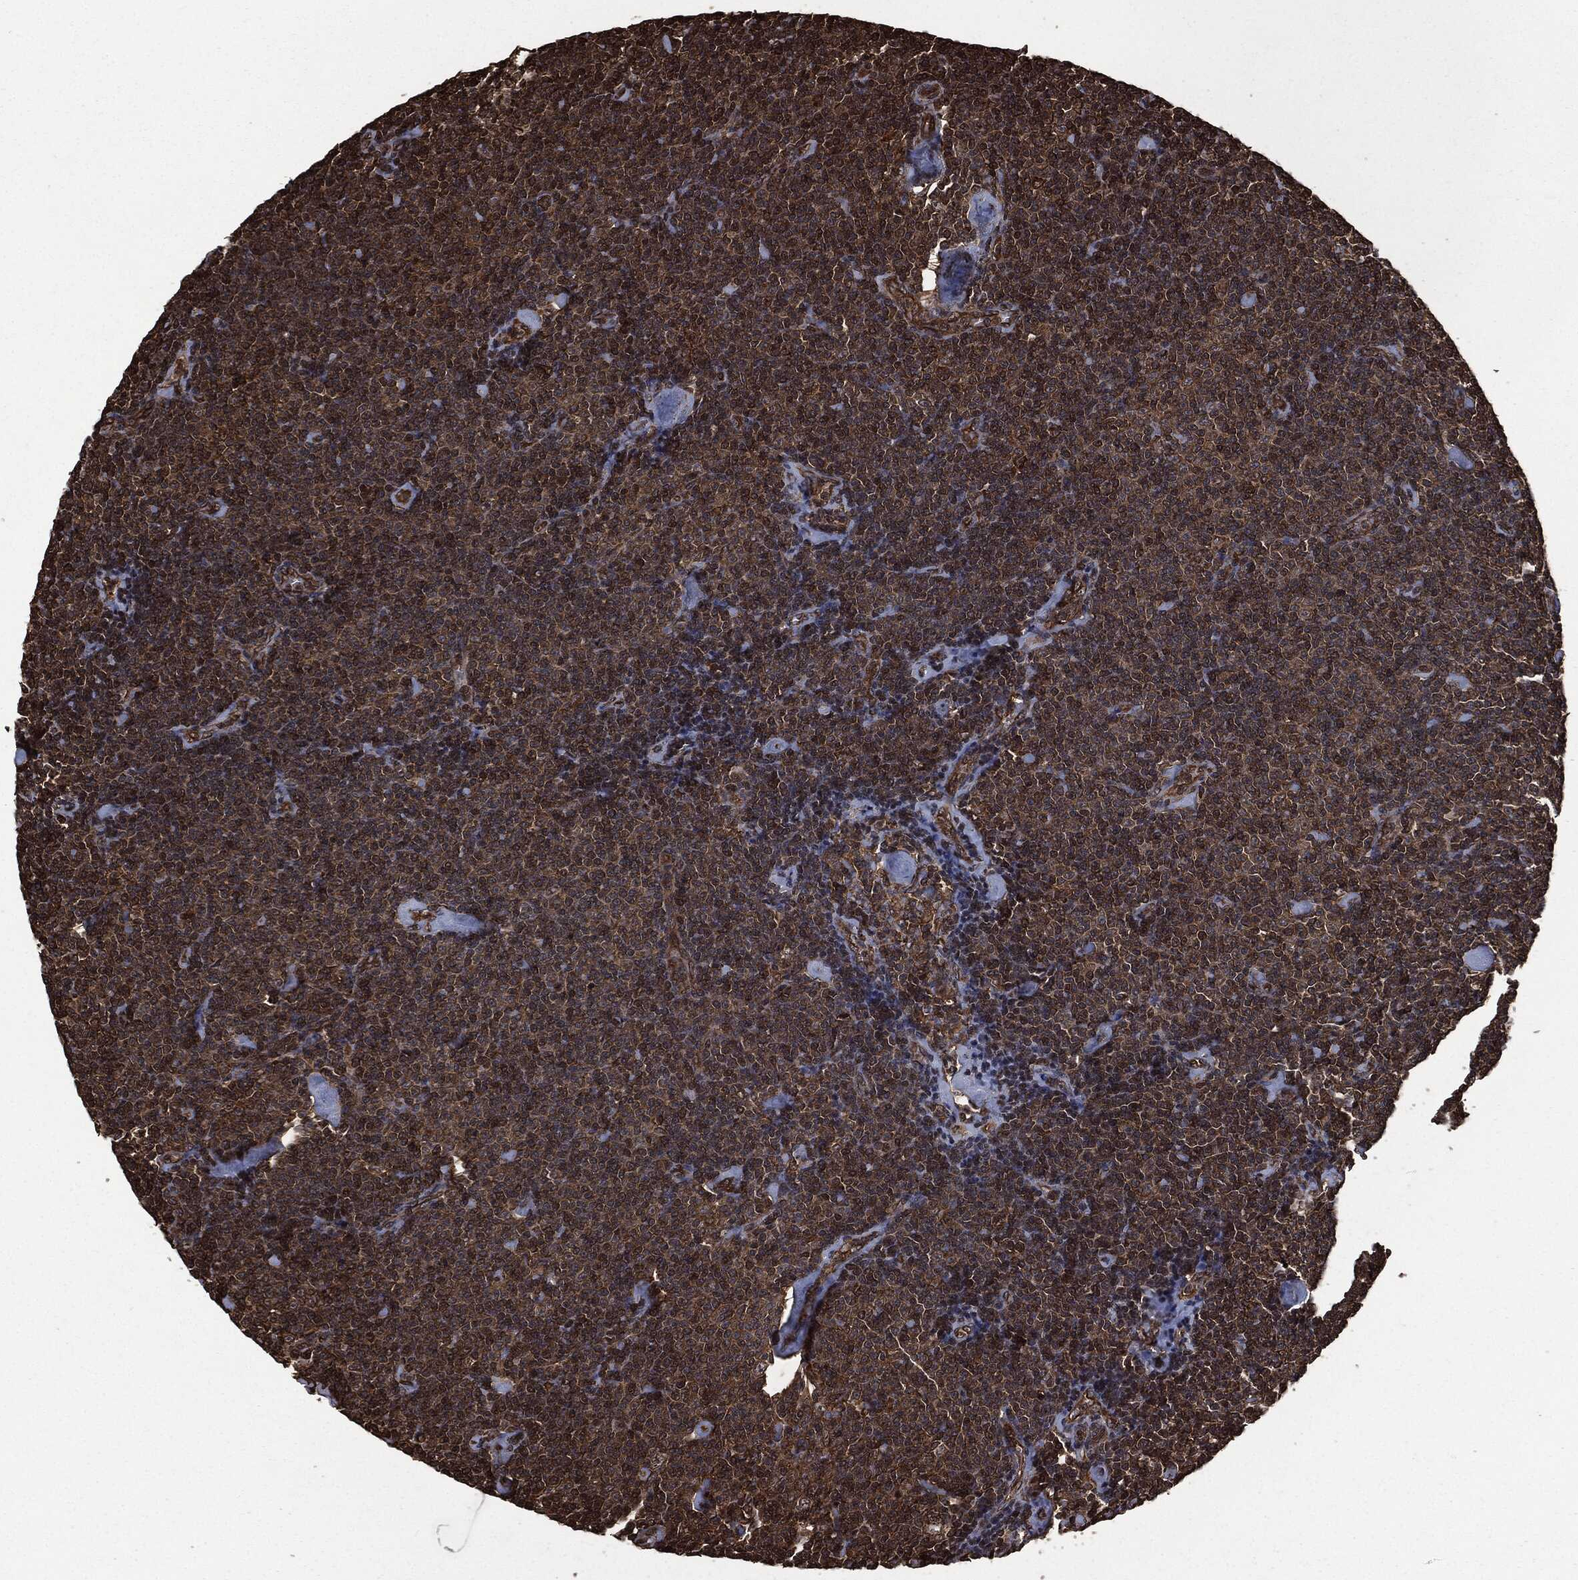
{"staining": {"intensity": "moderate", "quantity": "25%-75%", "location": "cytoplasmic/membranous"}, "tissue": "lymphoma", "cell_type": "Tumor cells", "image_type": "cancer", "snomed": [{"axis": "morphology", "description": "Malignant lymphoma, non-Hodgkin's type, Low grade"}, {"axis": "topography", "description": "Lymph node"}], "caption": "A brown stain shows moderate cytoplasmic/membranous positivity of a protein in human lymphoma tumor cells.", "gene": "HRAS", "patient": {"sex": "male", "age": 81}}